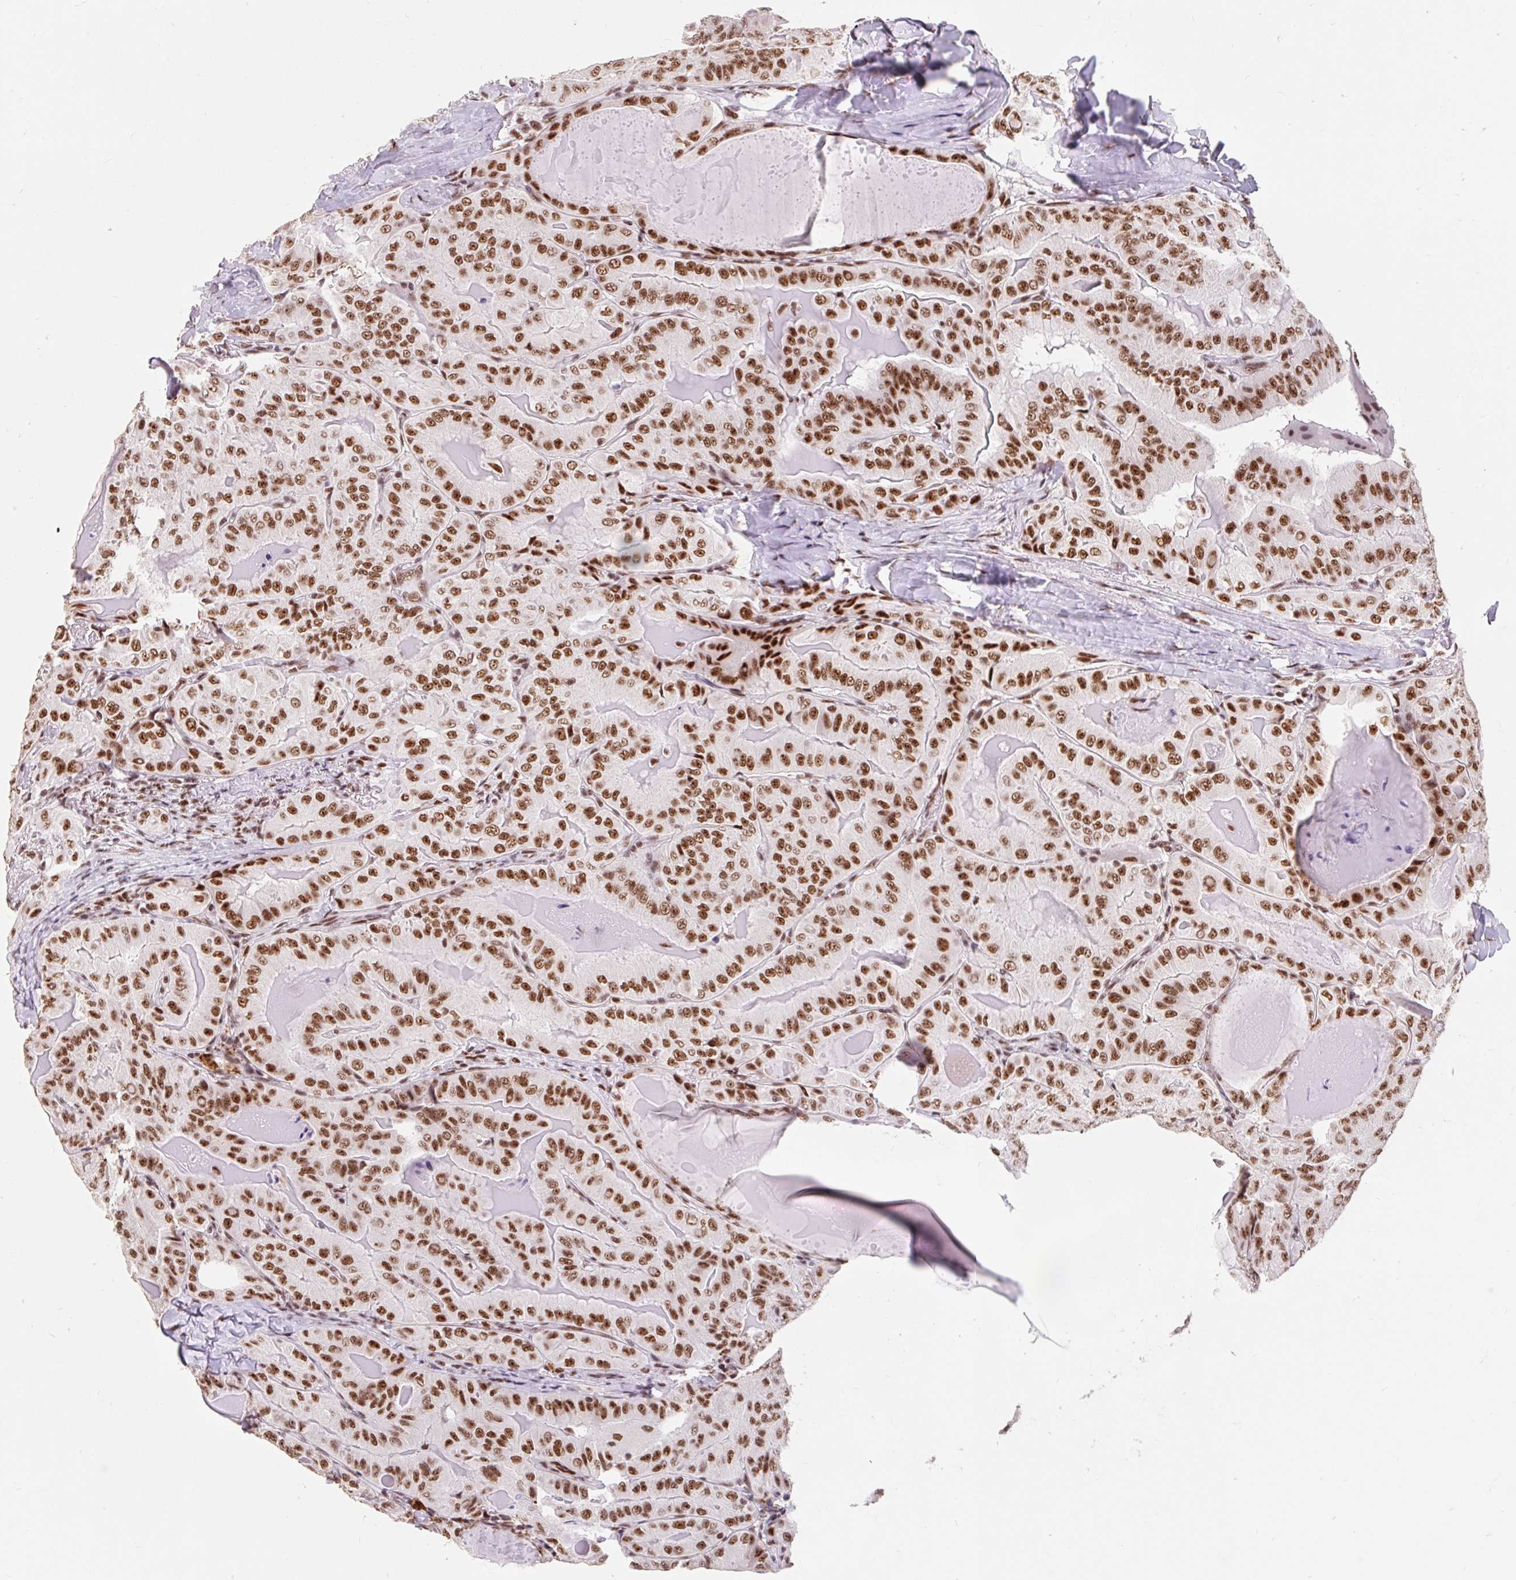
{"staining": {"intensity": "strong", "quantity": ">75%", "location": "nuclear"}, "tissue": "thyroid cancer", "cell_type": "Tumor cells", "image_type": "cancer", "snomed": [{"axis": "morphology", "description": "Papillary adenocarcinoma, NOS"}, {"axis": "topography", "description": "Thyroid gland"}], "caption": "DAB immunohistochemical staining of human papillary adenocarcinoma (thyroid) shows strong nuclear protein expression in approximately >75% of tumor cells.", "gene": "SRSF10", "patient": {"sex": "female", "age": 68}}